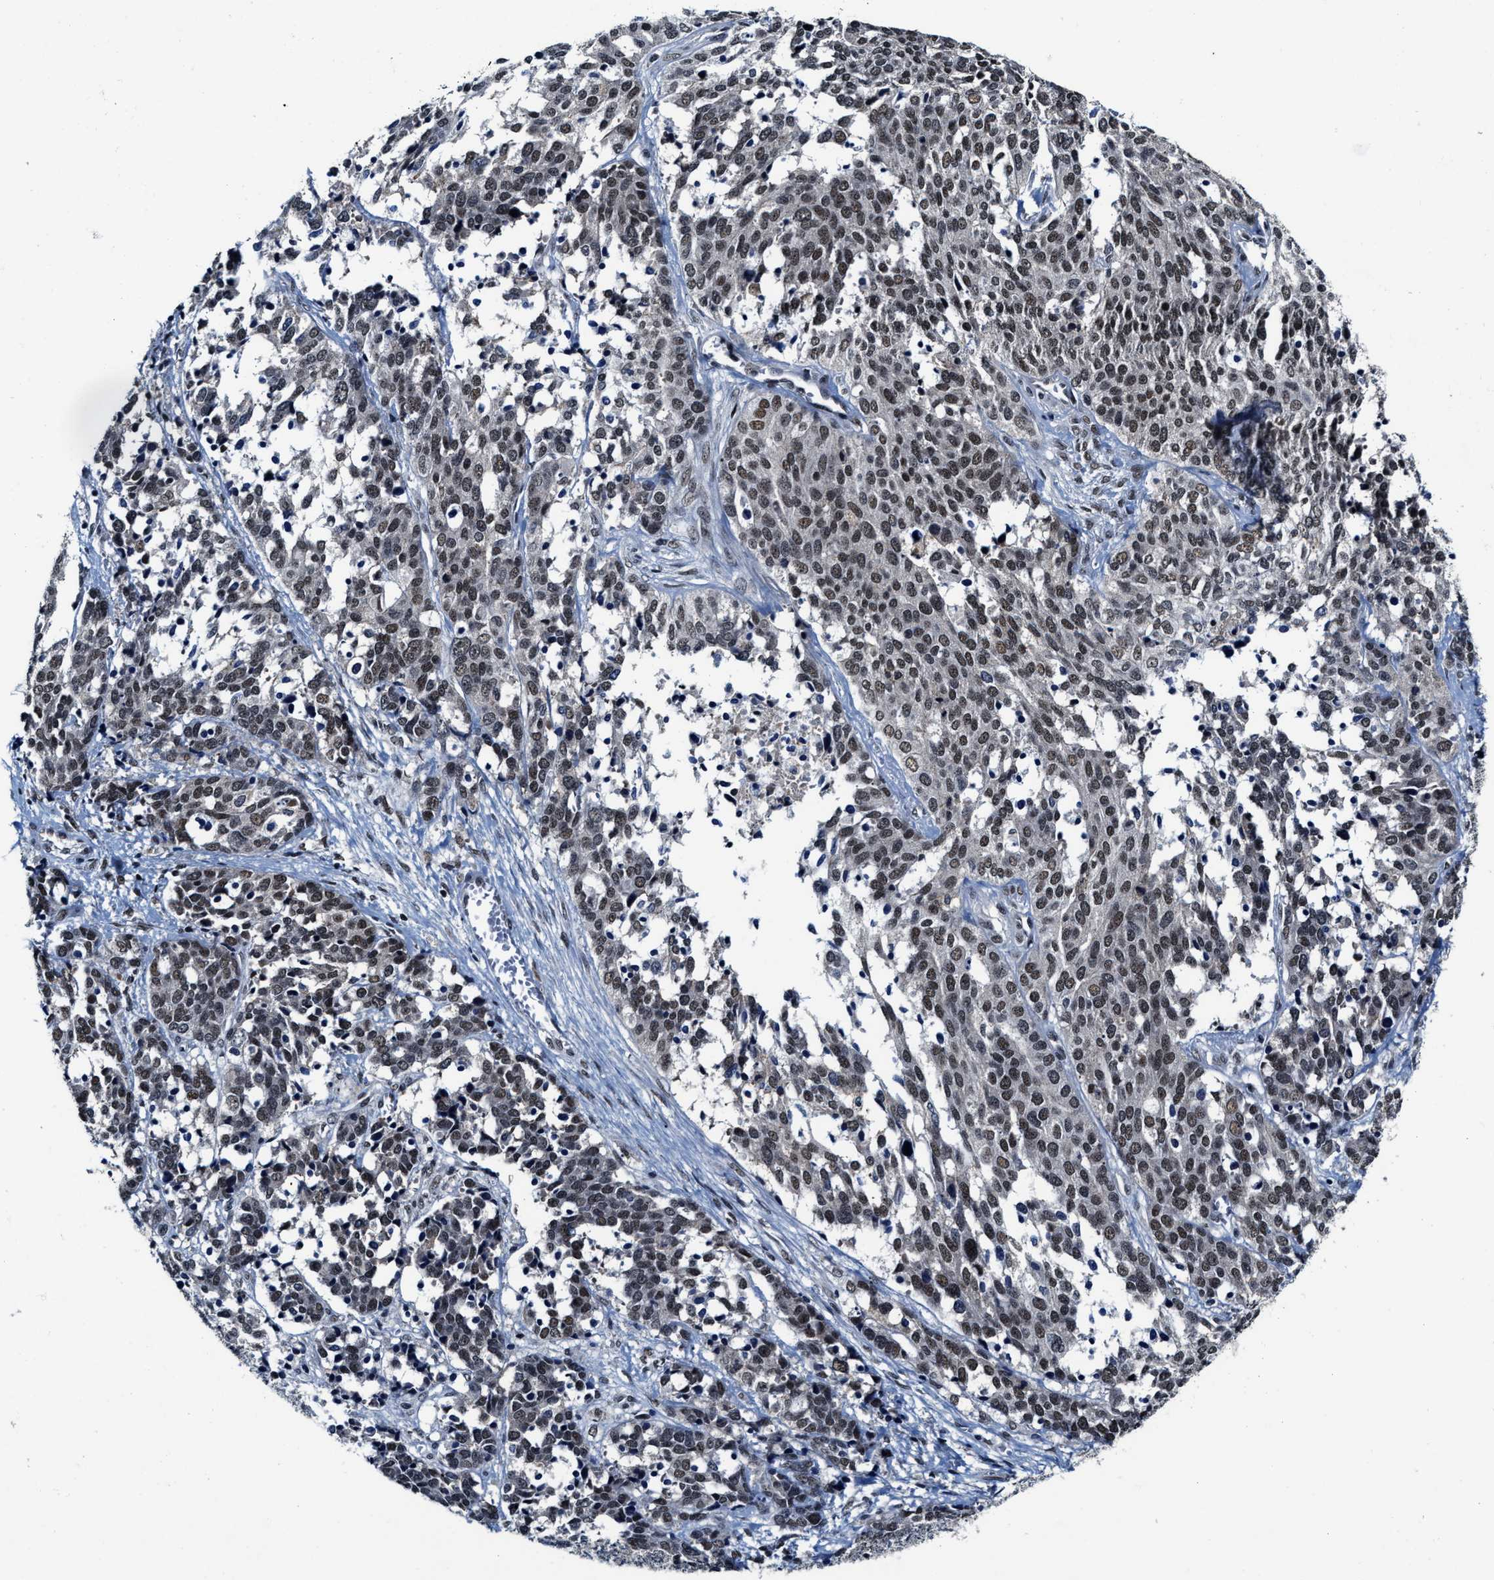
{"staining": {"intensity": "moderate", "quantity": ">75%", "location": "nuclear"}, "tissue": "ovarian cancer", "cell_type": "Tumor cells", "image_type": "cancer", "snomed": [{"axis": "morphology", "description": "Cystadenocarcinoma, serous, NOS"}, {"axis": "topography", "description": "Ovary"}], "caption": "Immunohistochemistry (IHC) (DAB (3,3'-diaminobenzidine)) staining of human ovarian cancer (serous cystadenocarcinoma) exhibits moderate nuclear protein positivity in approximately >75% of tumor cells. The protein of interest is shown in brown color, while the nuclei are stained blue.", "gene": "INIP", "patient": {"sex": "female", "age": 44}}